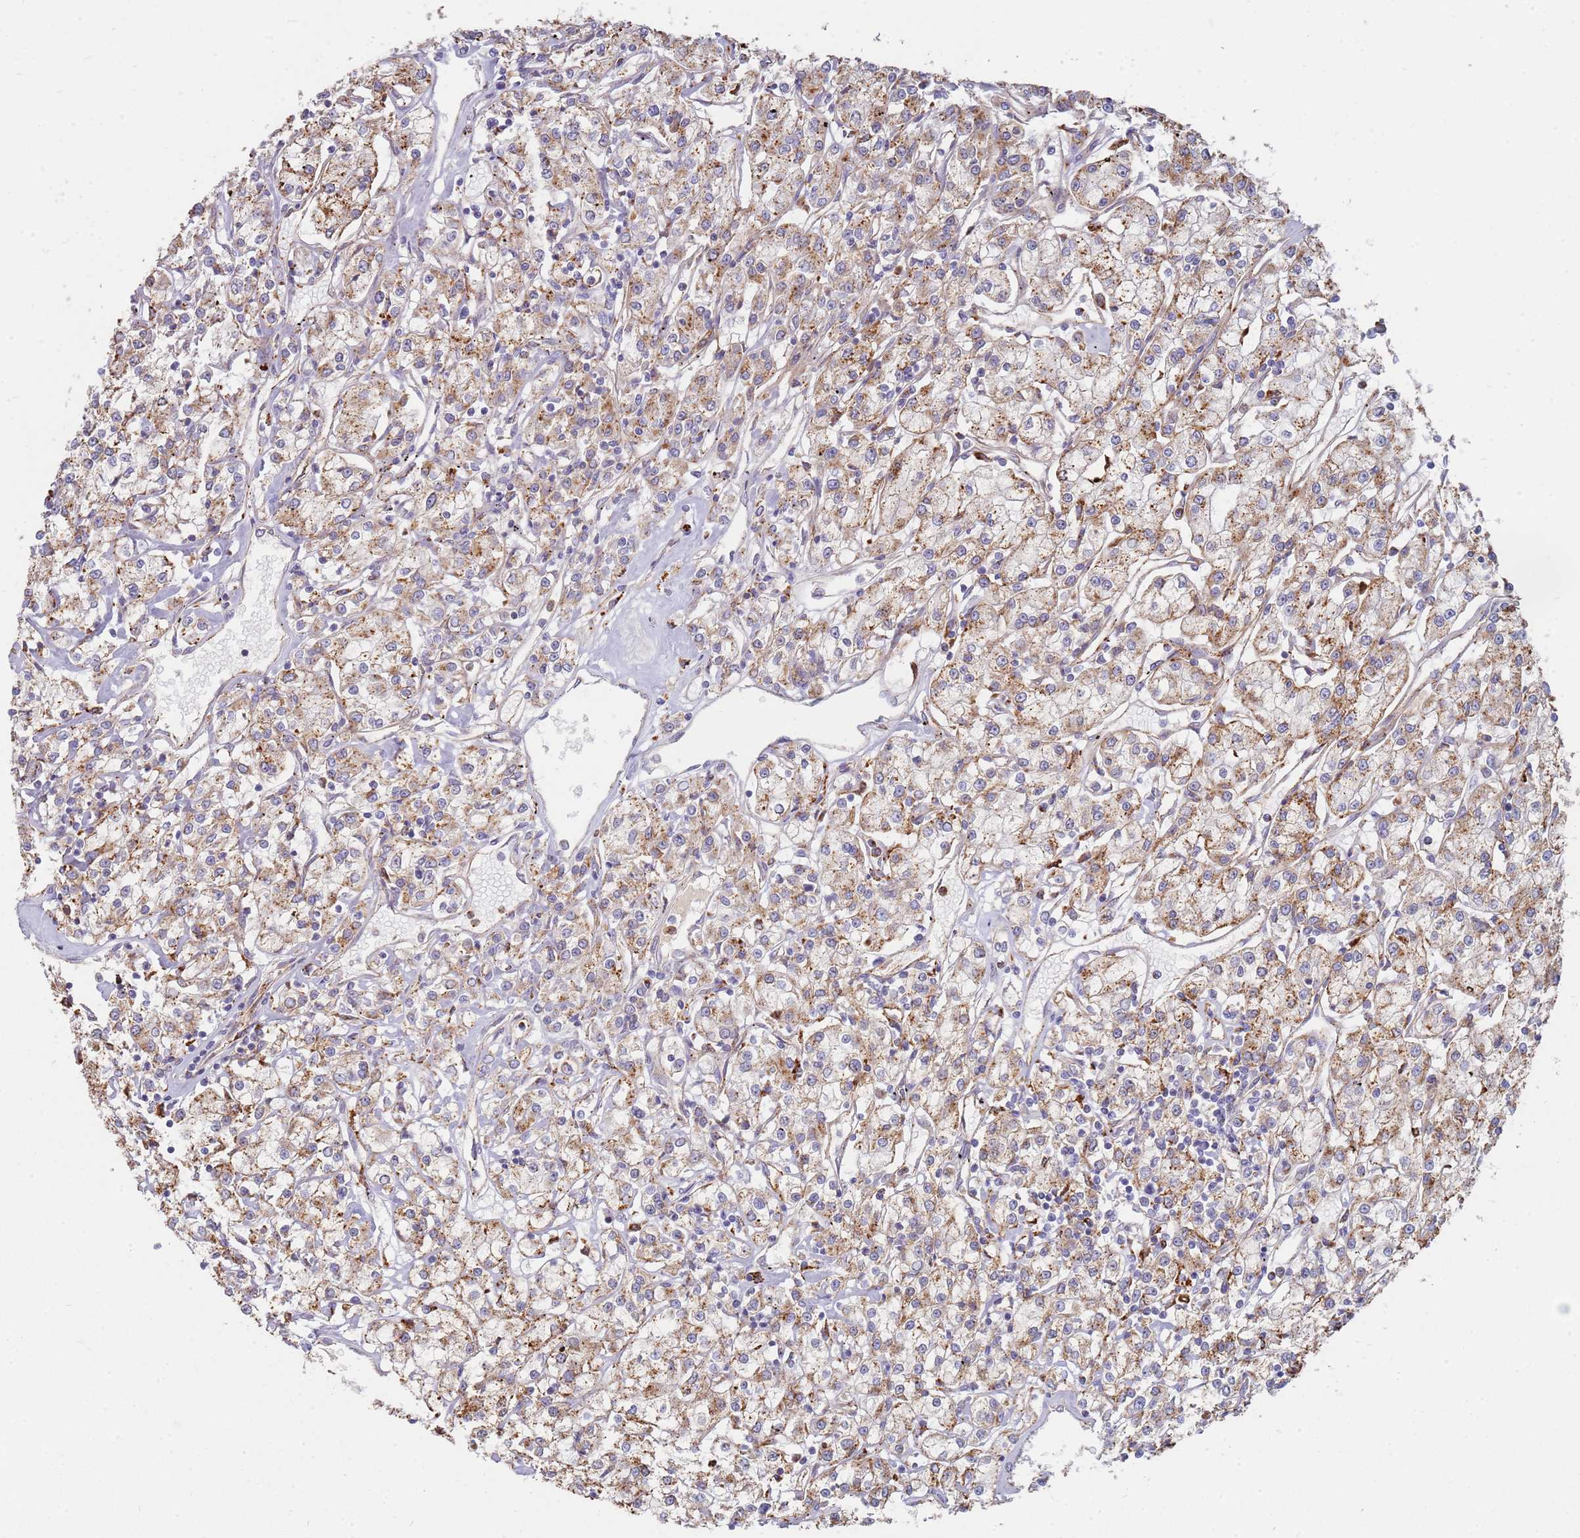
{"staining": {"intensity": "moderate", "quantity": ">75%", "location": "cytoplasmic/membranous"}, "tissue": "renal cancer", "cell_type": "Tumor cells", "image_type": "cancer", "snomed": [{"axis": "morphology", "description": "Adenocarcinoma, NOS"}, {"axis": "topography", "description": "Kidney"}], "caption": "Brown immunohistochemical staining in human renal cancer exhibits moderate cytoplasmic/membranous staining in about >75% of tumor cells.", "gene": "TMEM229B", "patient": {"sex": "female", "age": 59}}